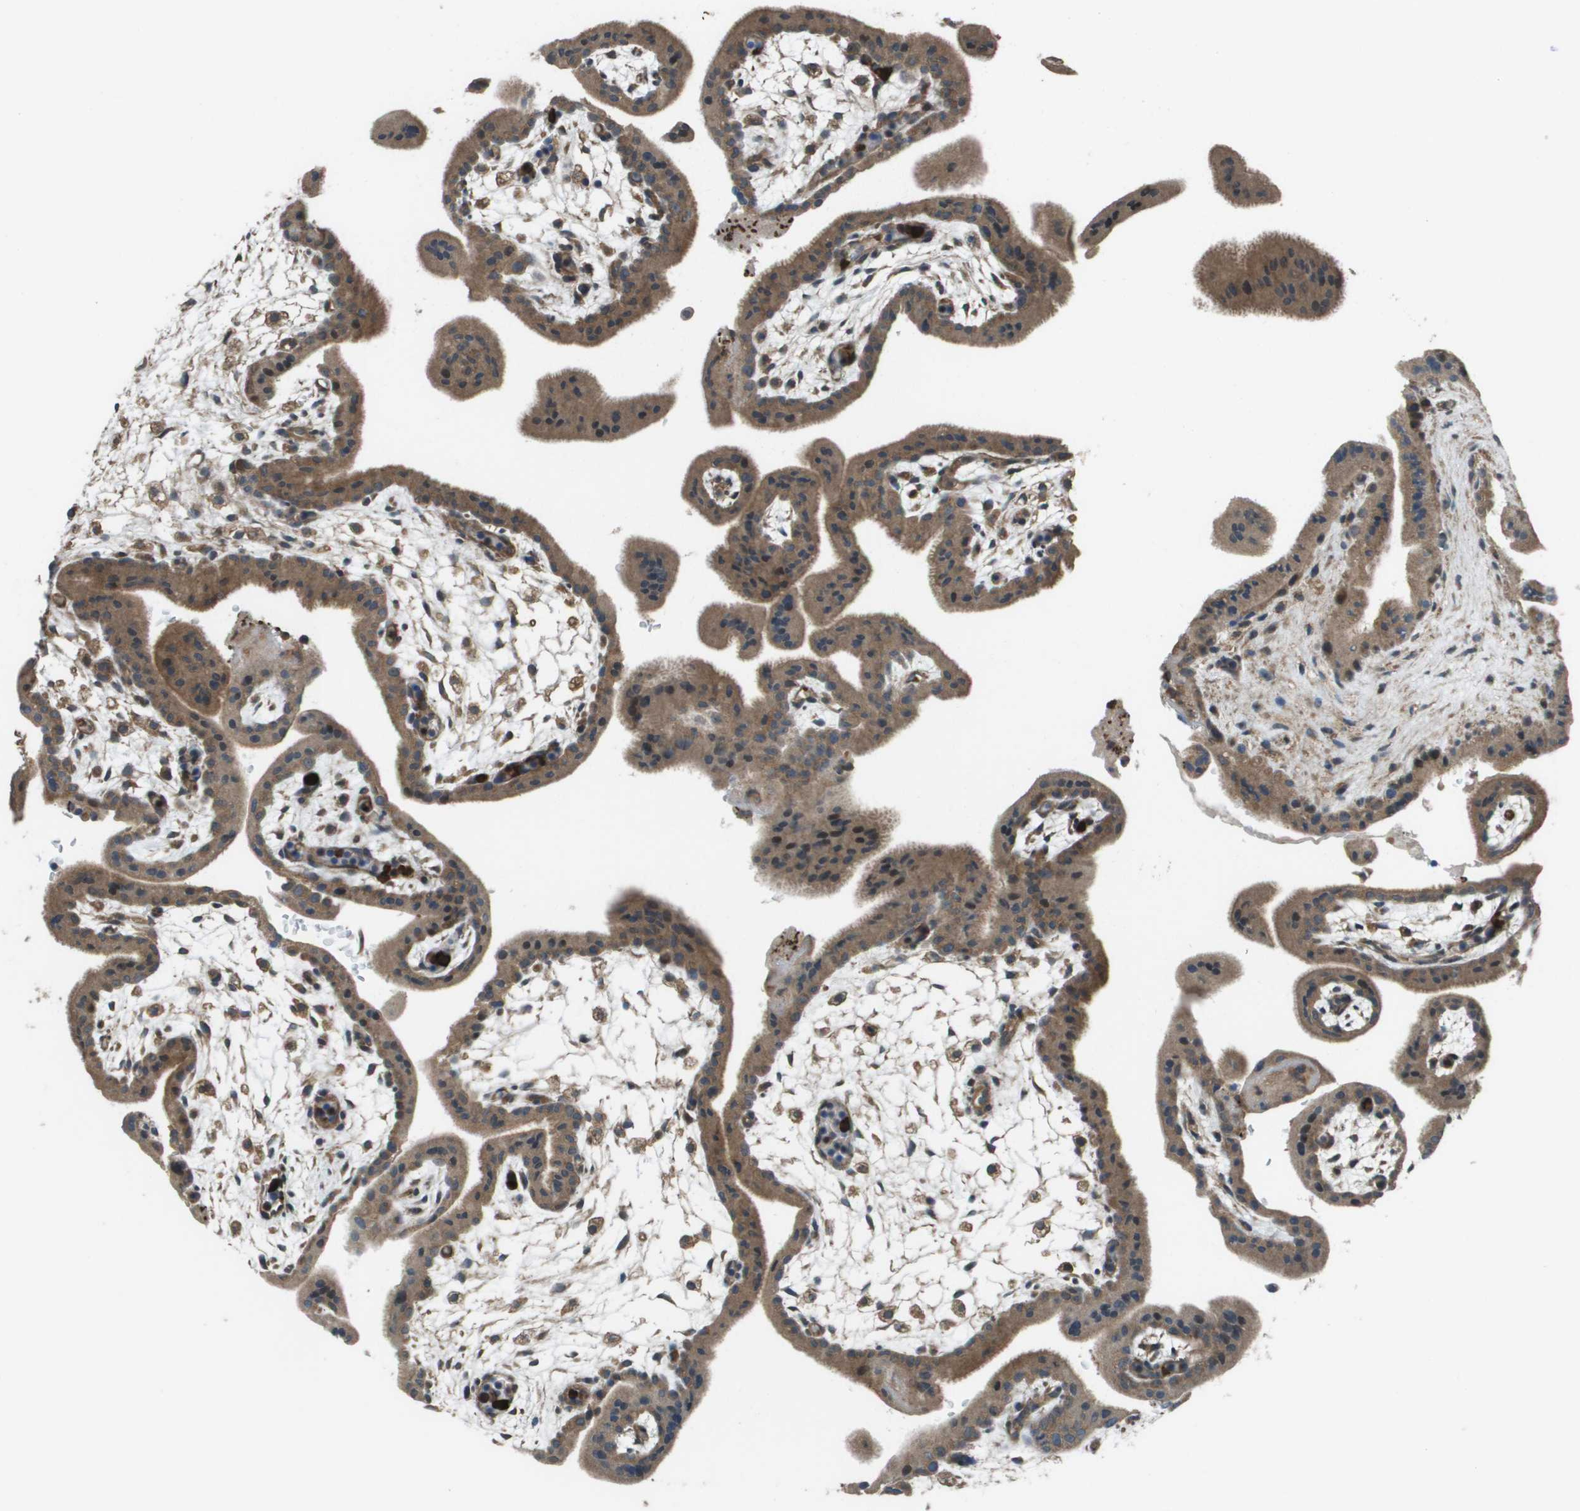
{"staining": {"intensity": "weak", "quantity": ">75%", "location": "cytoplasmic/membranous"}, "tissue": "placenta", "cell_type": "Decidual cells", "image_type": "normal", "snomed": [{"axis": "morphology", "description": "Normal tissue, NOS"}, {"axis": "topography", "description": "Placenta"}], "caption": "Unremarkable placenta demonstrates weak cytoplasmic/membranous positivity in approximately >75% of decidual cells, visualized by immunohistochemistry.", "gene": "PLPBP", "patient": {"sex": "female", "age": 35}}